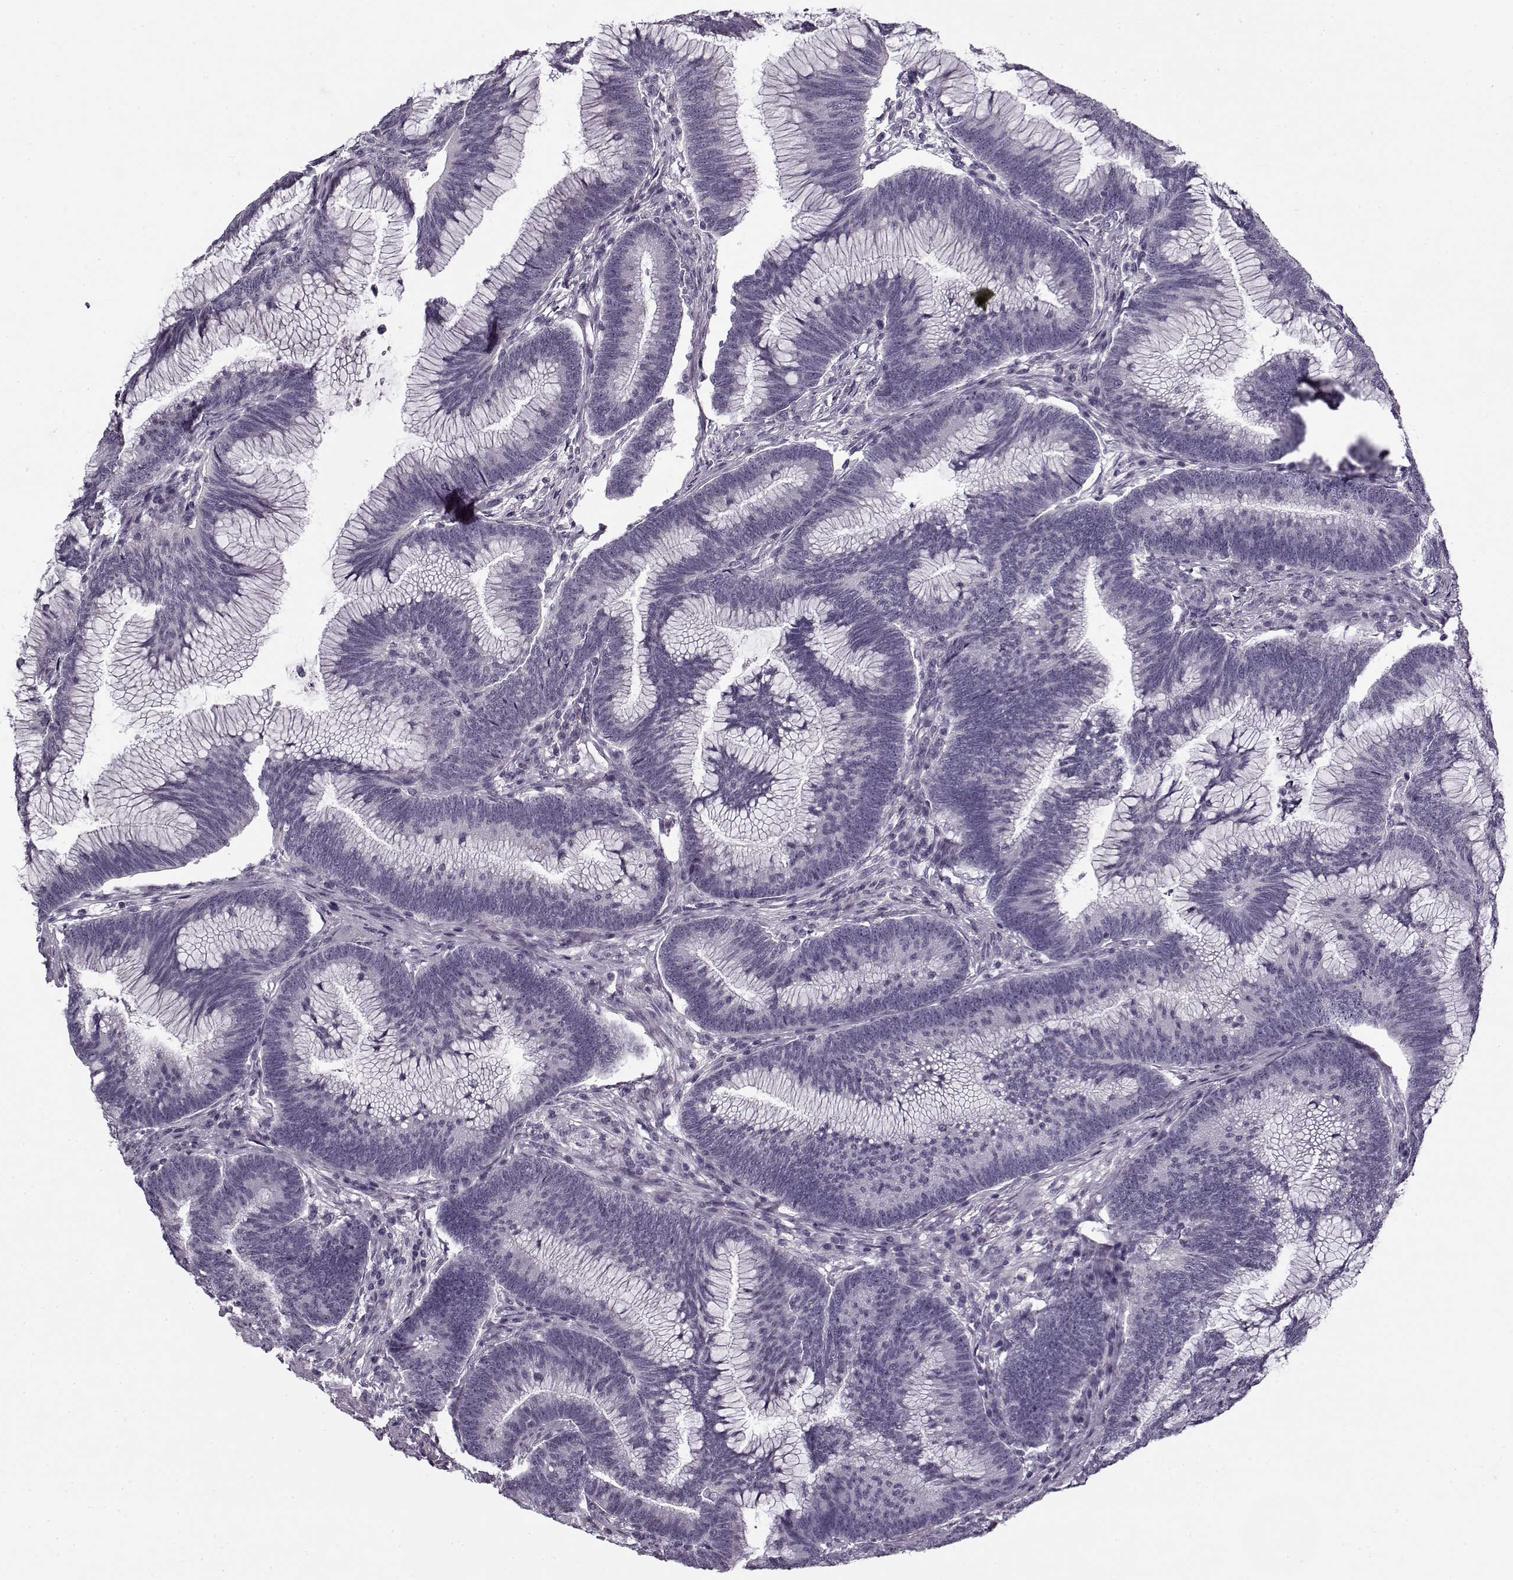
{"staining": {"intensity": "negative", "quantity": "none", "location": "none"}, "tissue": "colorectal cancer", "cell_type": "Tumor cells", "image_type": "cancer", "snomed": [{"axis": "morphology", "description": "Adenocarcinoma, NOS"}, {"axis": "topography", "description": "Colon"}], "caption": "Tumor cells are negative for protein expression in human colorectal cancer. The staining was performed using DAB (3,3'-diaminobenzidine) to visualize the protein expression in brown, while the nuclei were stained in blue with hematoxylin (Magnification: 20x).", "gene": "PNMT", "patient": {"sex": "female", "age": 78}}